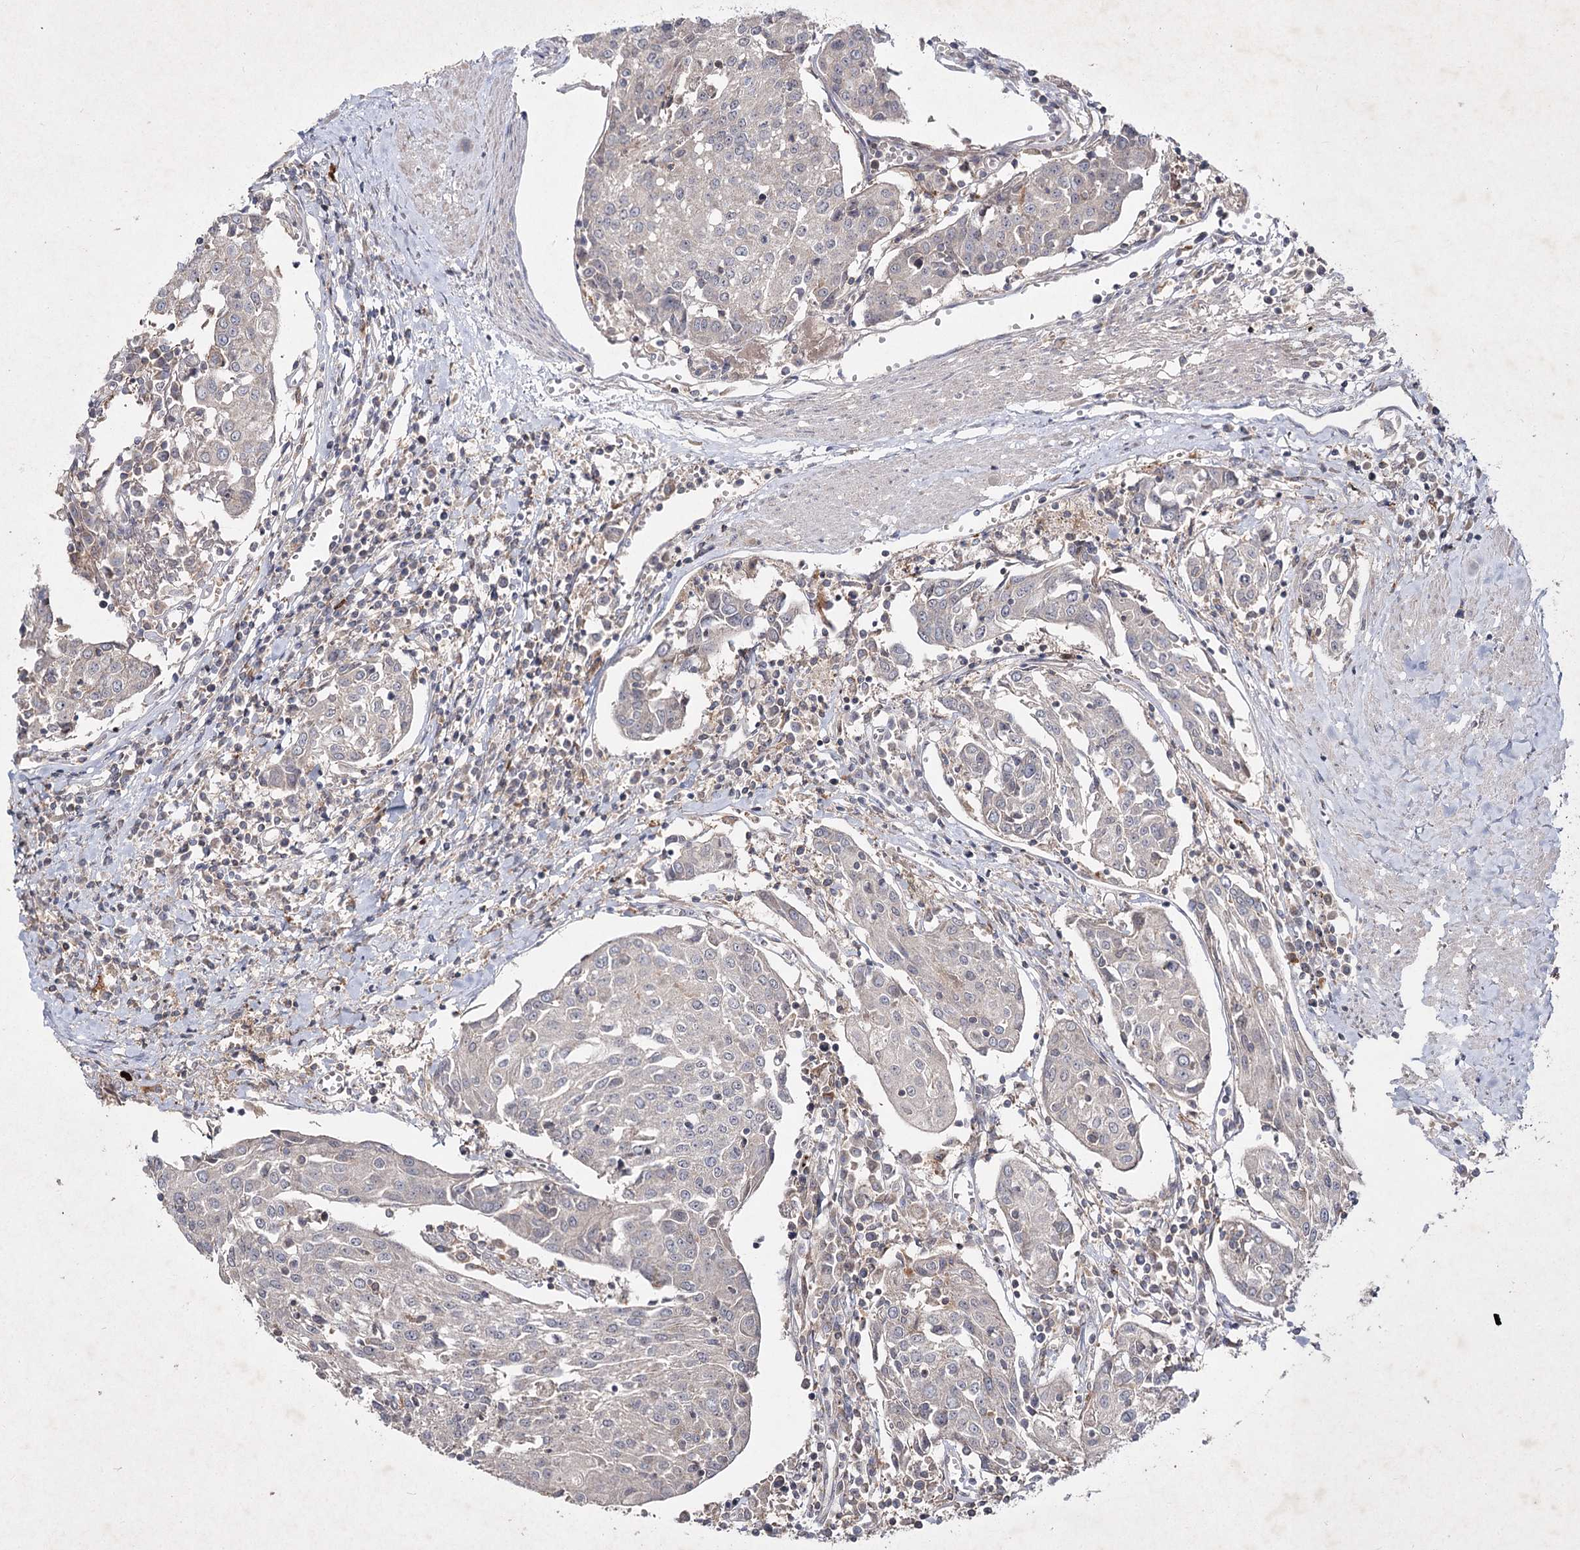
{"staining": {"intensity": "negative", "quantity": "none", "location": "none"}, "tissue": "urothelial cancer", "cell_type": "Tumor cells", "image_type": "cancer", "snomed": [{"axis": "morphology", "description": "Urothelial carcinoma, High grade"}, {"axis": "topography", "description": "Urinary bladder"}], "caption": "Immunohistochemistry histopathology image of urothelial cancer stained for a protein (brown), which displays no expression in tumor cells. (DAB (3,3'-diaminobenzidine) IHC with hematoxylin counter stain).", "gene": "CIB2", "patient": {"sex": "female", "age": 85}}